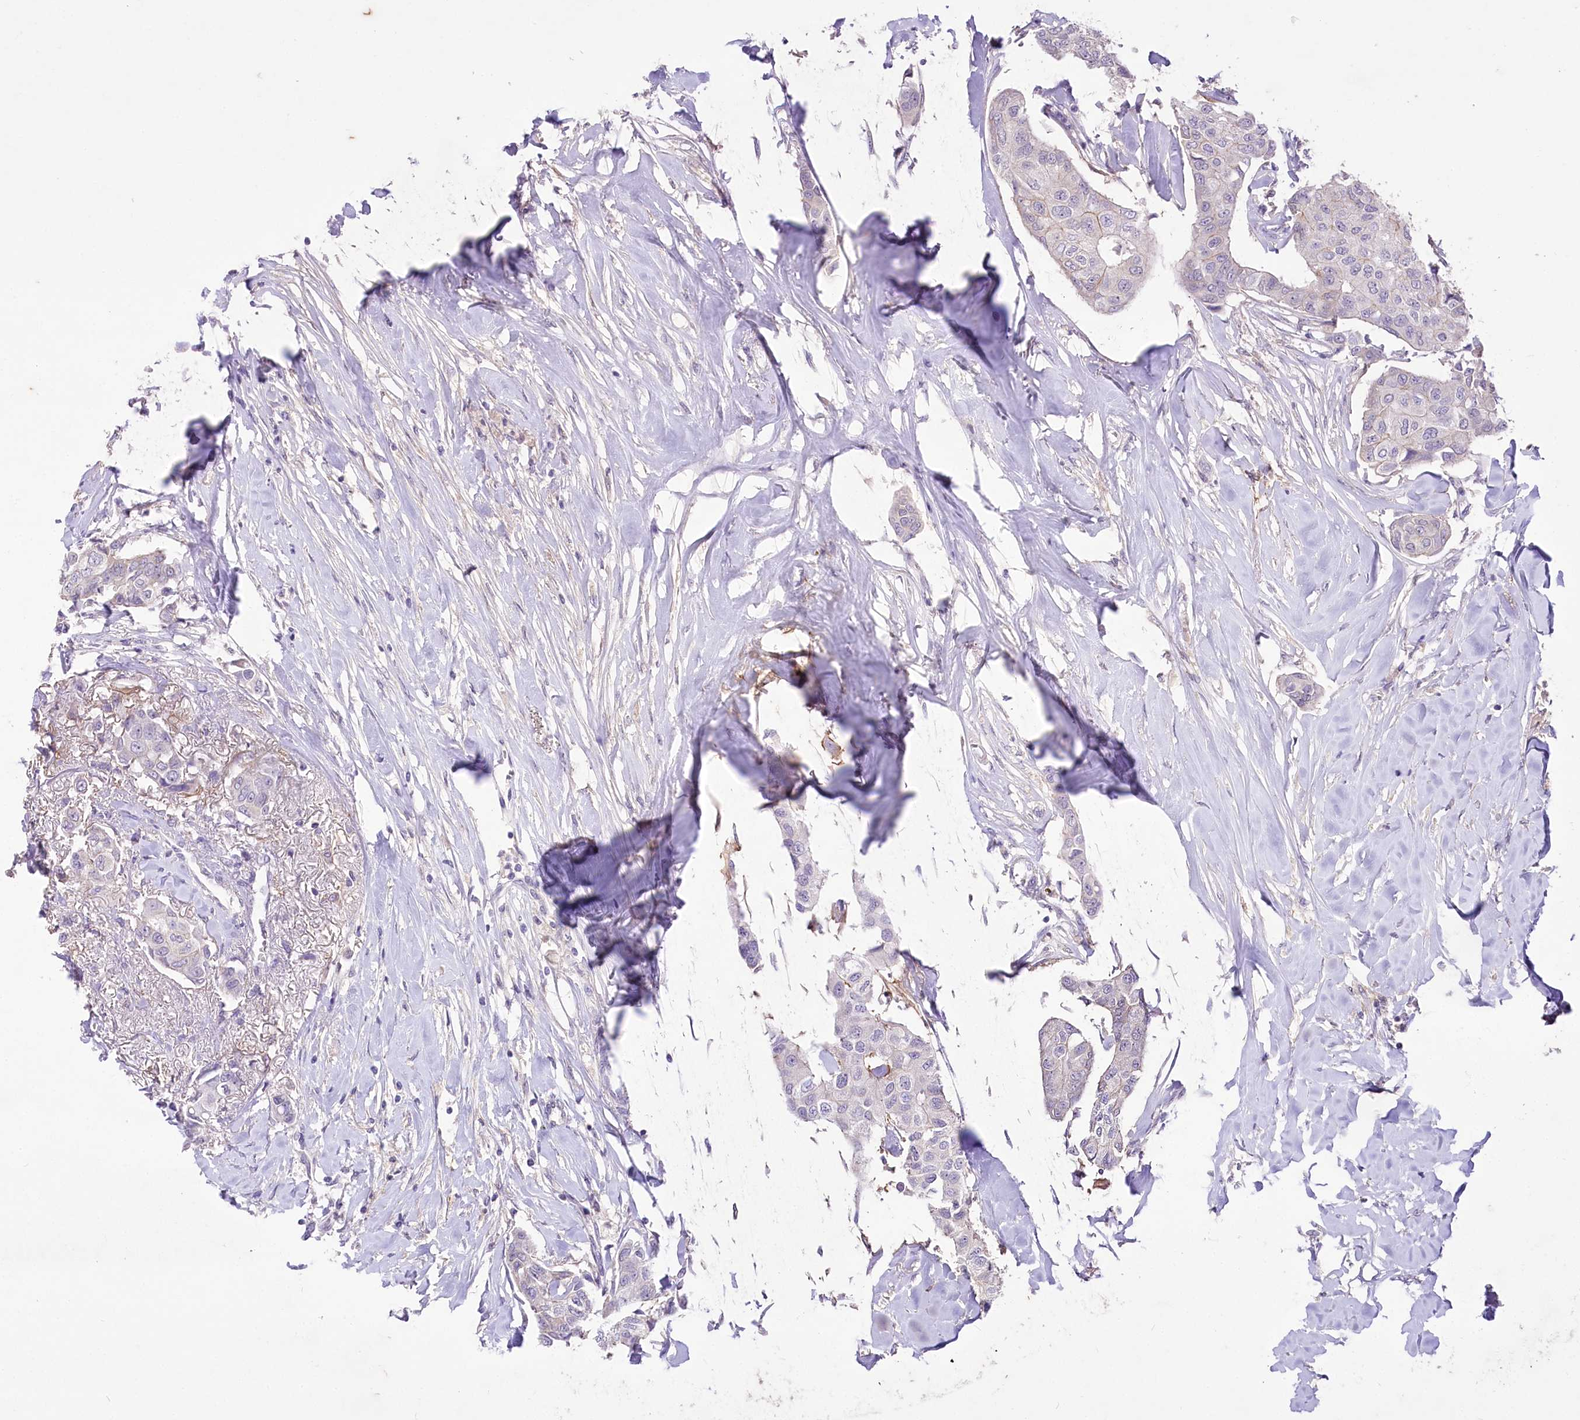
{"staining": {"intensity": "negative", "quantity": "none", "location": "none"}, "tissue": "breast cancer", "cell_type": "Tumor cells", "image_type": "cancer", "snomed": [{"axis": "morphology", "description": "Duct carcinoma"}, {"axis": "topography", "description": "Breast"}], "caption": "DAB (3,3'-diaminobenzidine) immunohistochemical staining of human breast cancer shows no significant staining in tumor cells.", "gene": "ENPP1", "patient": {"sex": "female", "age": 80}}